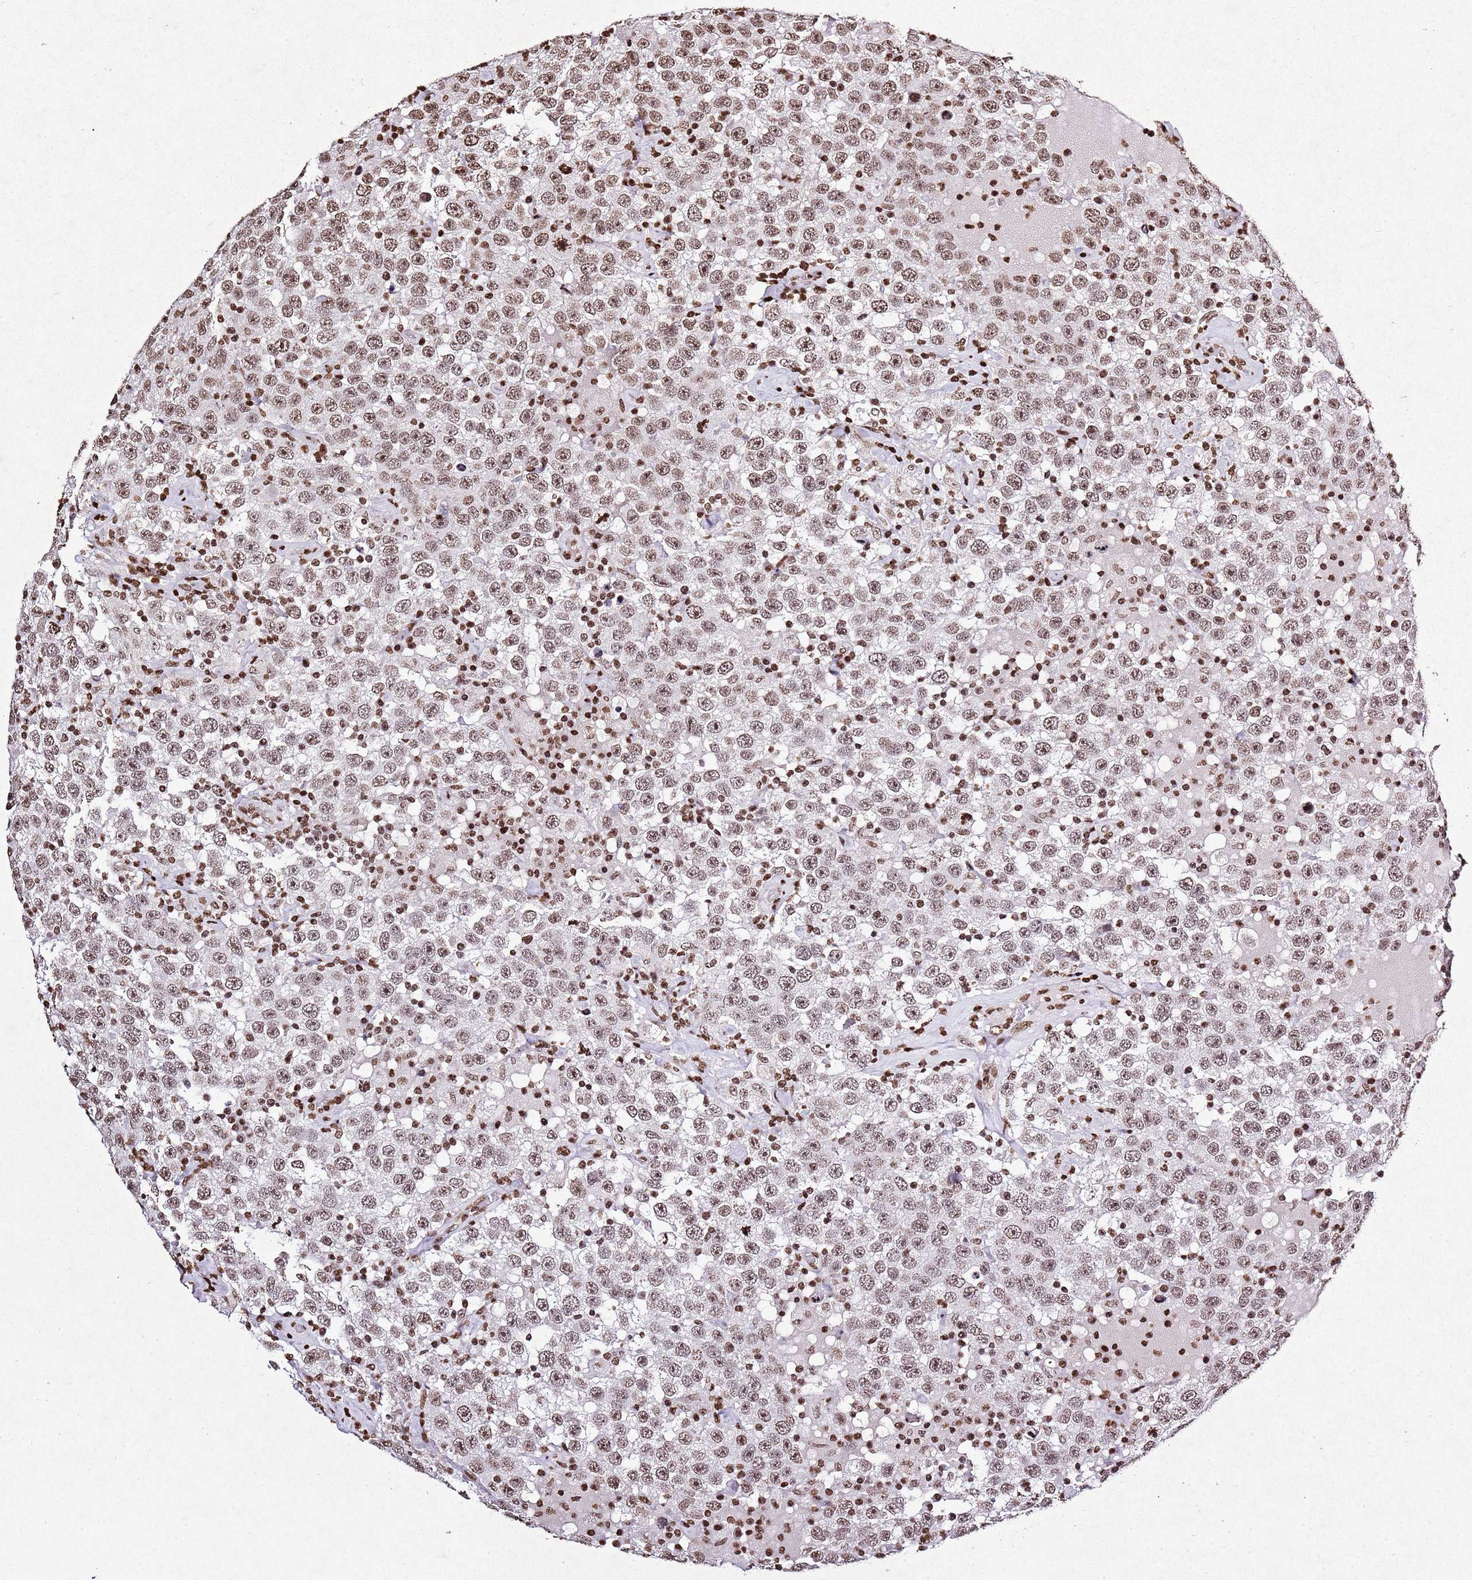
{"staining": {"intensity": "moderate", "quantity": ">75%", "location": "nuclear"}, "tissue": "testis cancer", "cell_type": "Tumor cells", "image_type": "cancer", "snomed": [{"axis": "morphology", "description": "Seminoma, NOS"}, {"axis": "topography", "description": "Testis"}], "caption": "About >75% of tumor cells in testis seminoma show moderate nuclear protein positivity as visualized by brown immunohistochemical staining.", "gene": "BMAL1", "patient": {"sex": "male", "age": 41}}